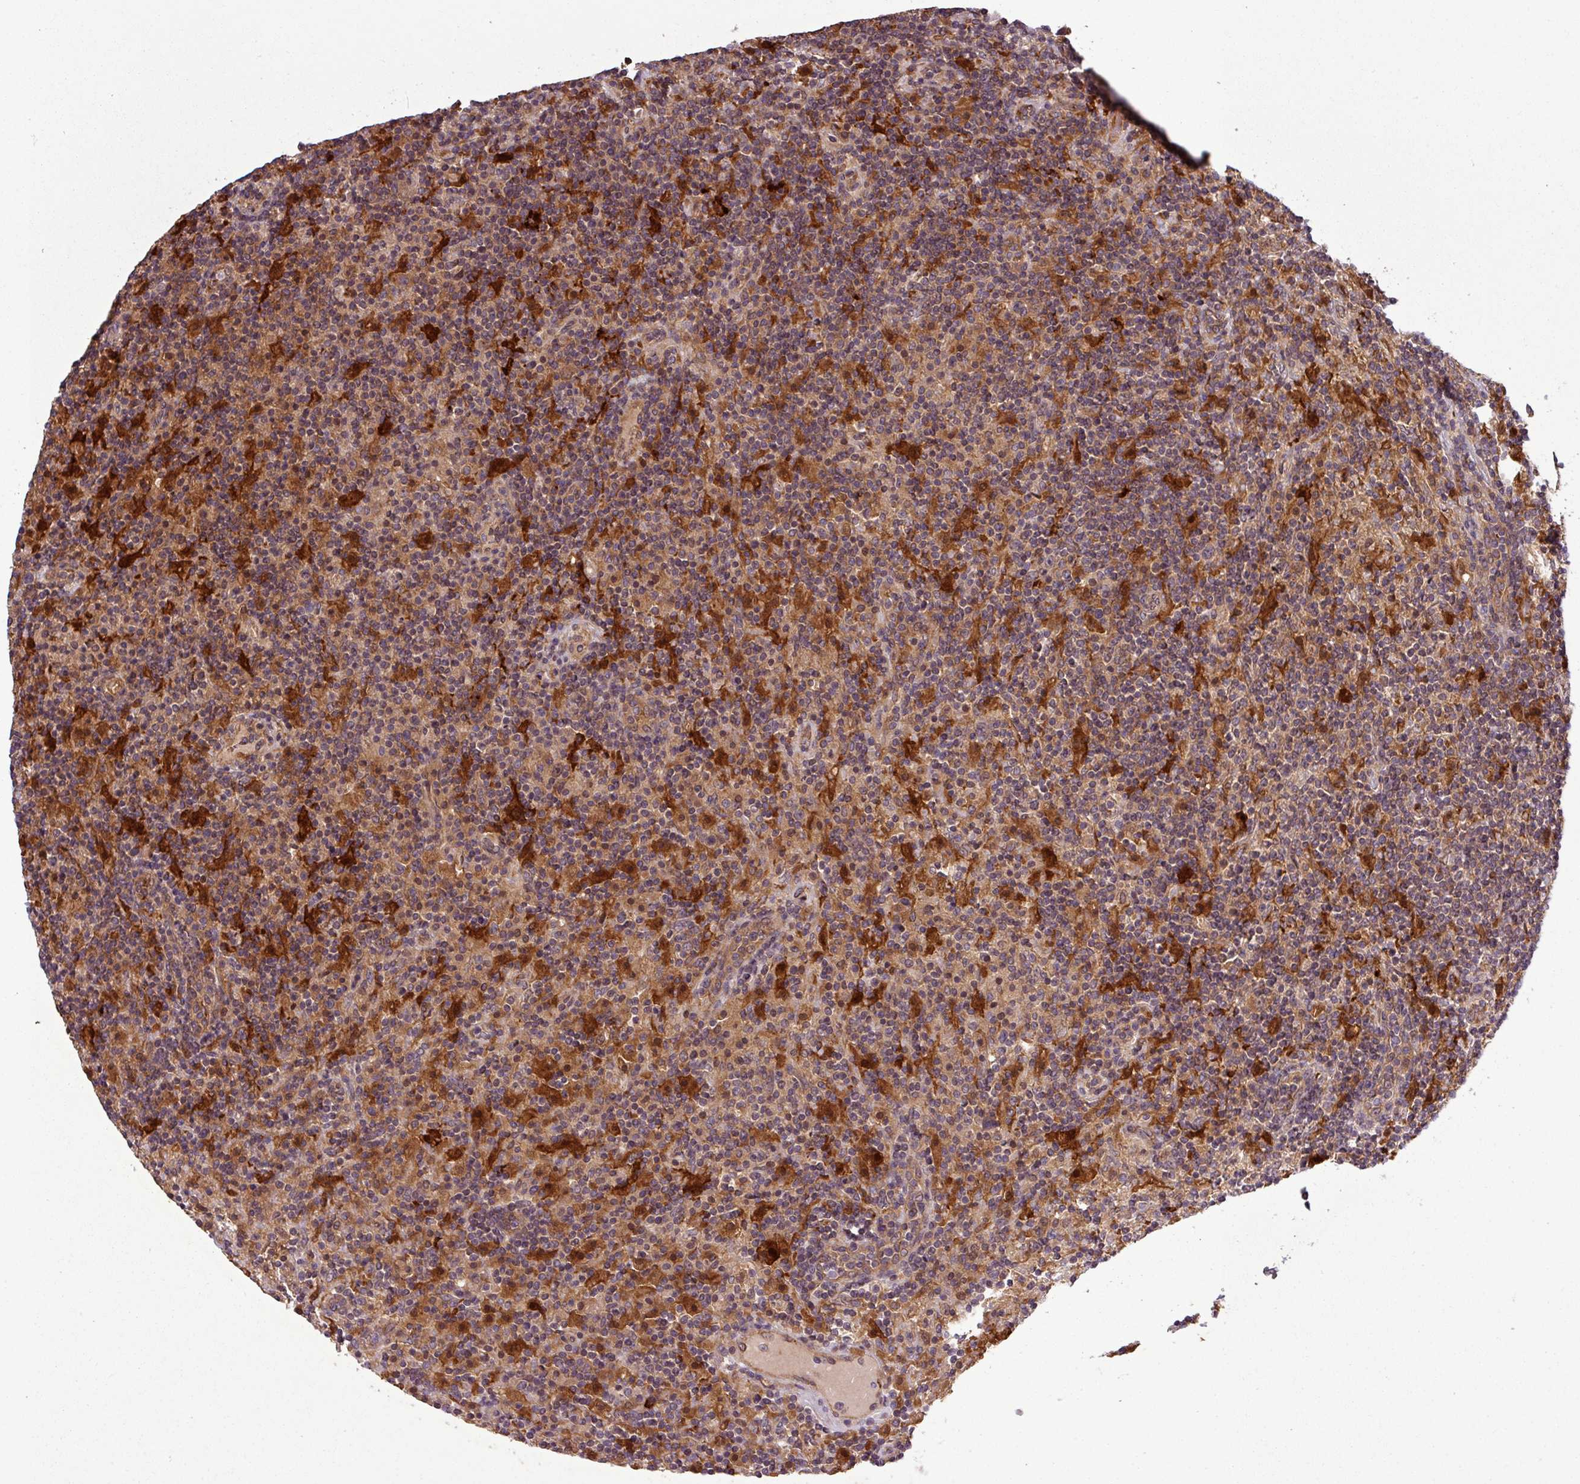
{"staining": {"intensity": "negative", "quantity": "none", "location": "none"}, "tissue": "lymphoma", "cell_type": "Tumor cells", "image_type": "cancer", "snomed": [{"axis": "morphology", "description": "Hodgkin's disease, NOS"}, {"axis": "topography", "description": "Lymph node"}], "caption": "This is an IHC micrograph of lymphoma. There is no expression in tumor cells.", "gene": "SIRPB2", "patient": {"sex": "male", "age": 70}}